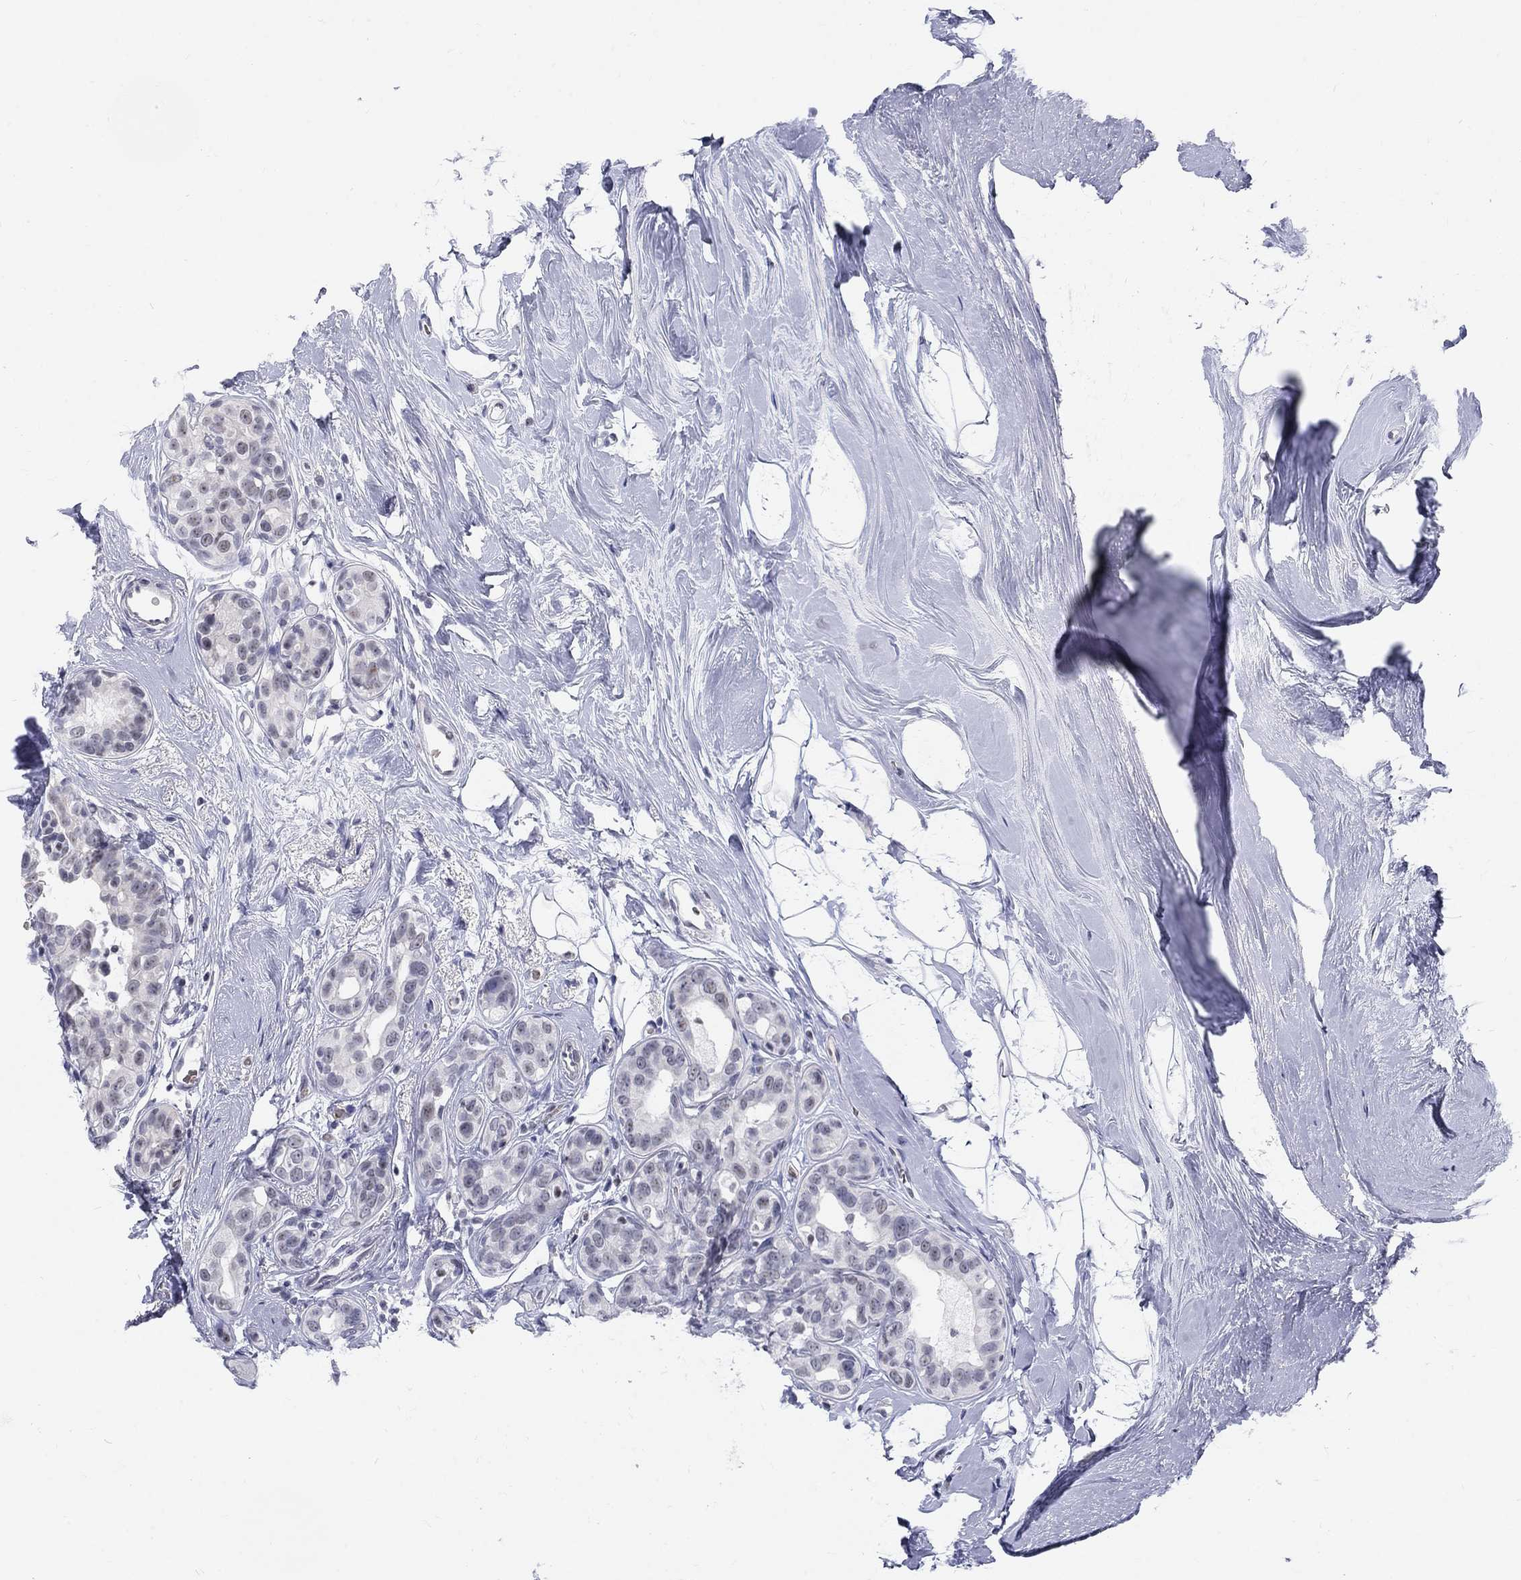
{"staining": {"intensity": "negative", "quantity": "none", "location": "none"}, "tissue": "breast cancer", "cell_type": "Tumor cells", "image_type": "cancer", "snomed": [{"axis": "morphology", "description": "Duct carcinoma"}, {"axis": "topography", "description": "Breast"}], "caption": "Immunohistochemistry photomicrograph of infiltrating ductal carcinoma (breast) stained for a protein (brown), which demonstrates no expression in tumor cells.", "gene": "DMTN", "patient": {"sex": "female", "age": 55}}